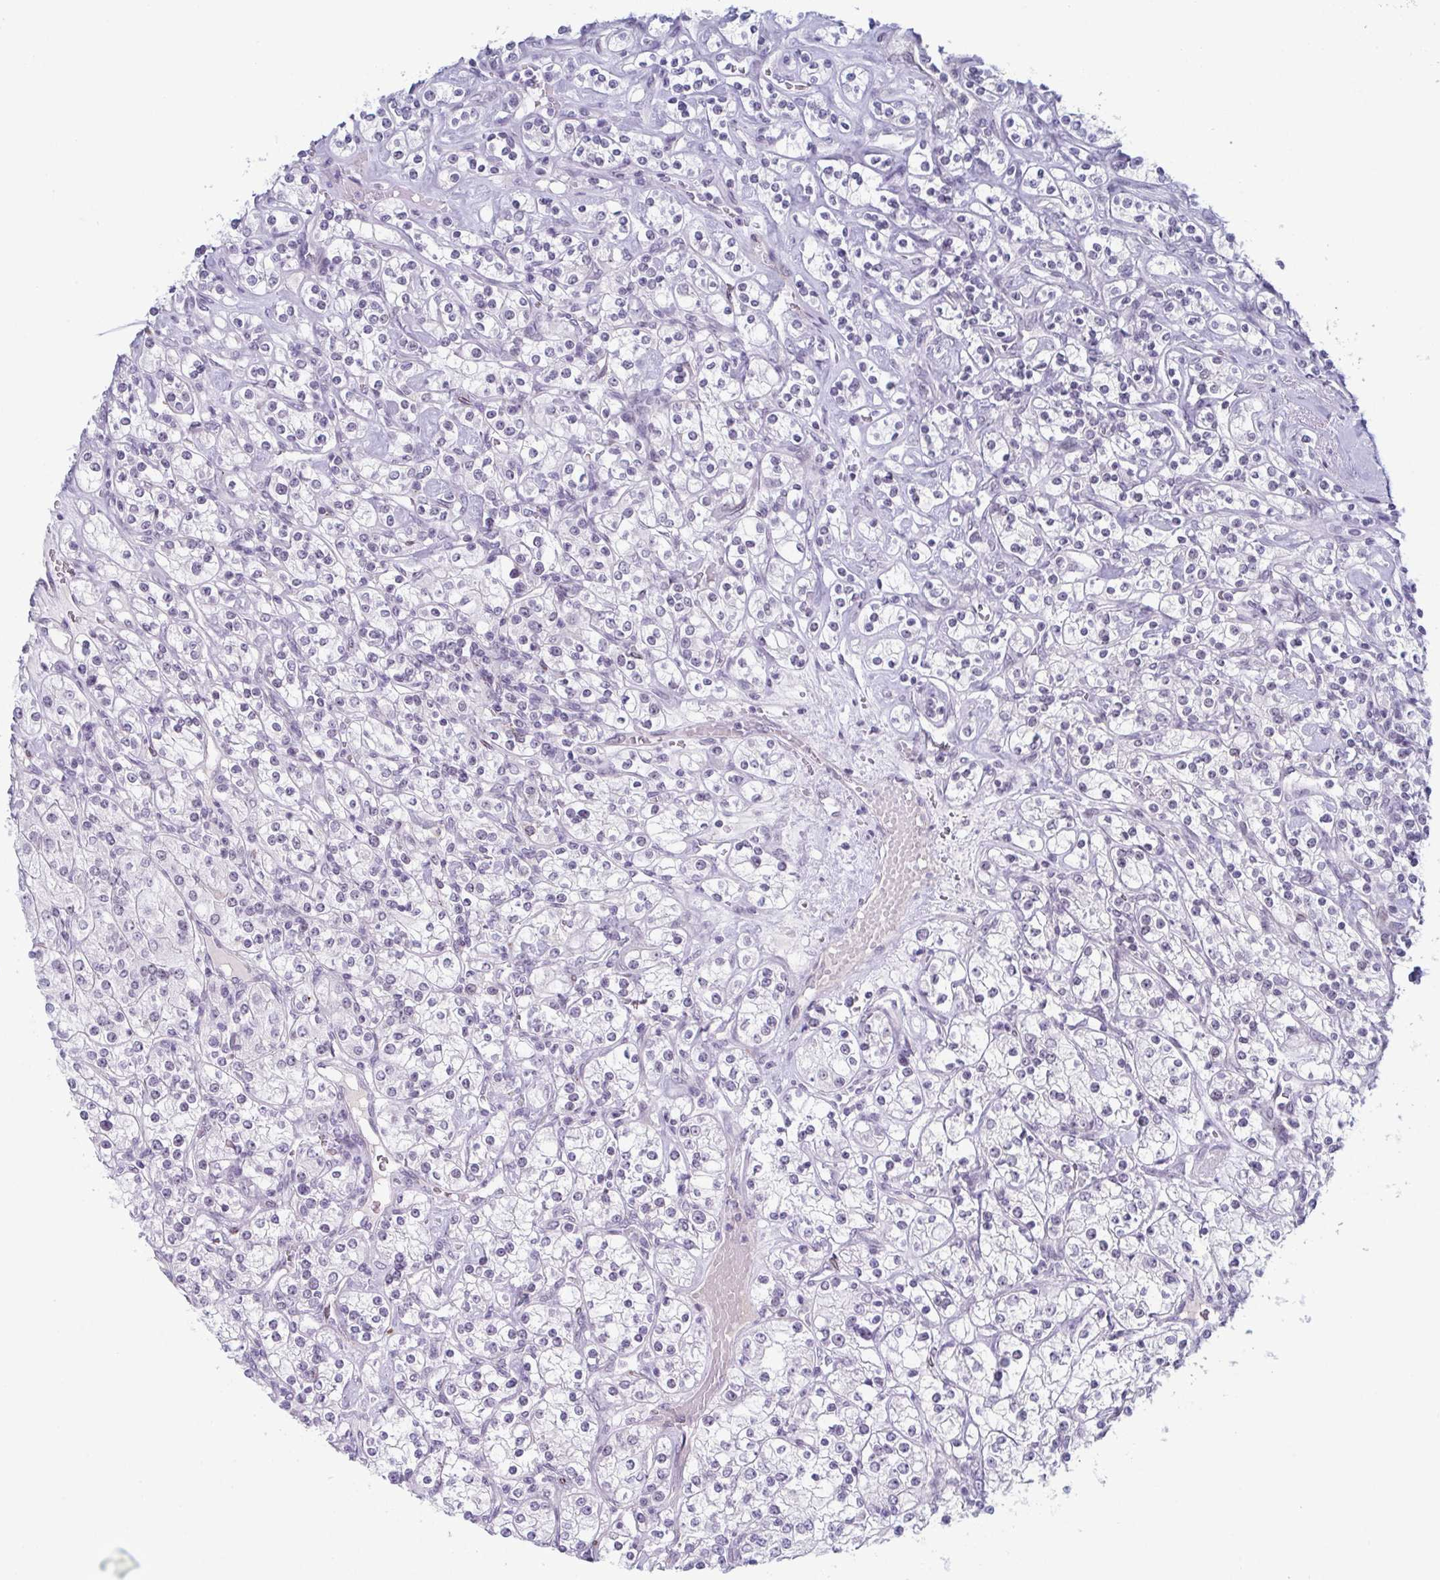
{"staining": {"intensity": "negative", "quantity": "none", "location": "none"}, "tissue": "renal cancer", "cell_type": "Tumor cells", "image_type": "cancer", "snomed": [{"axis": "morphology", "description": "Adenocarcinoma, NOS"}, {"axis": "topography", "description": "Kidney"}], "caption": "Tumor cells are negative for brown protein staining in adenocarcinoma (renal).", "gene": "ZFP64", "patient": {"sex": "male", "age": 77}}